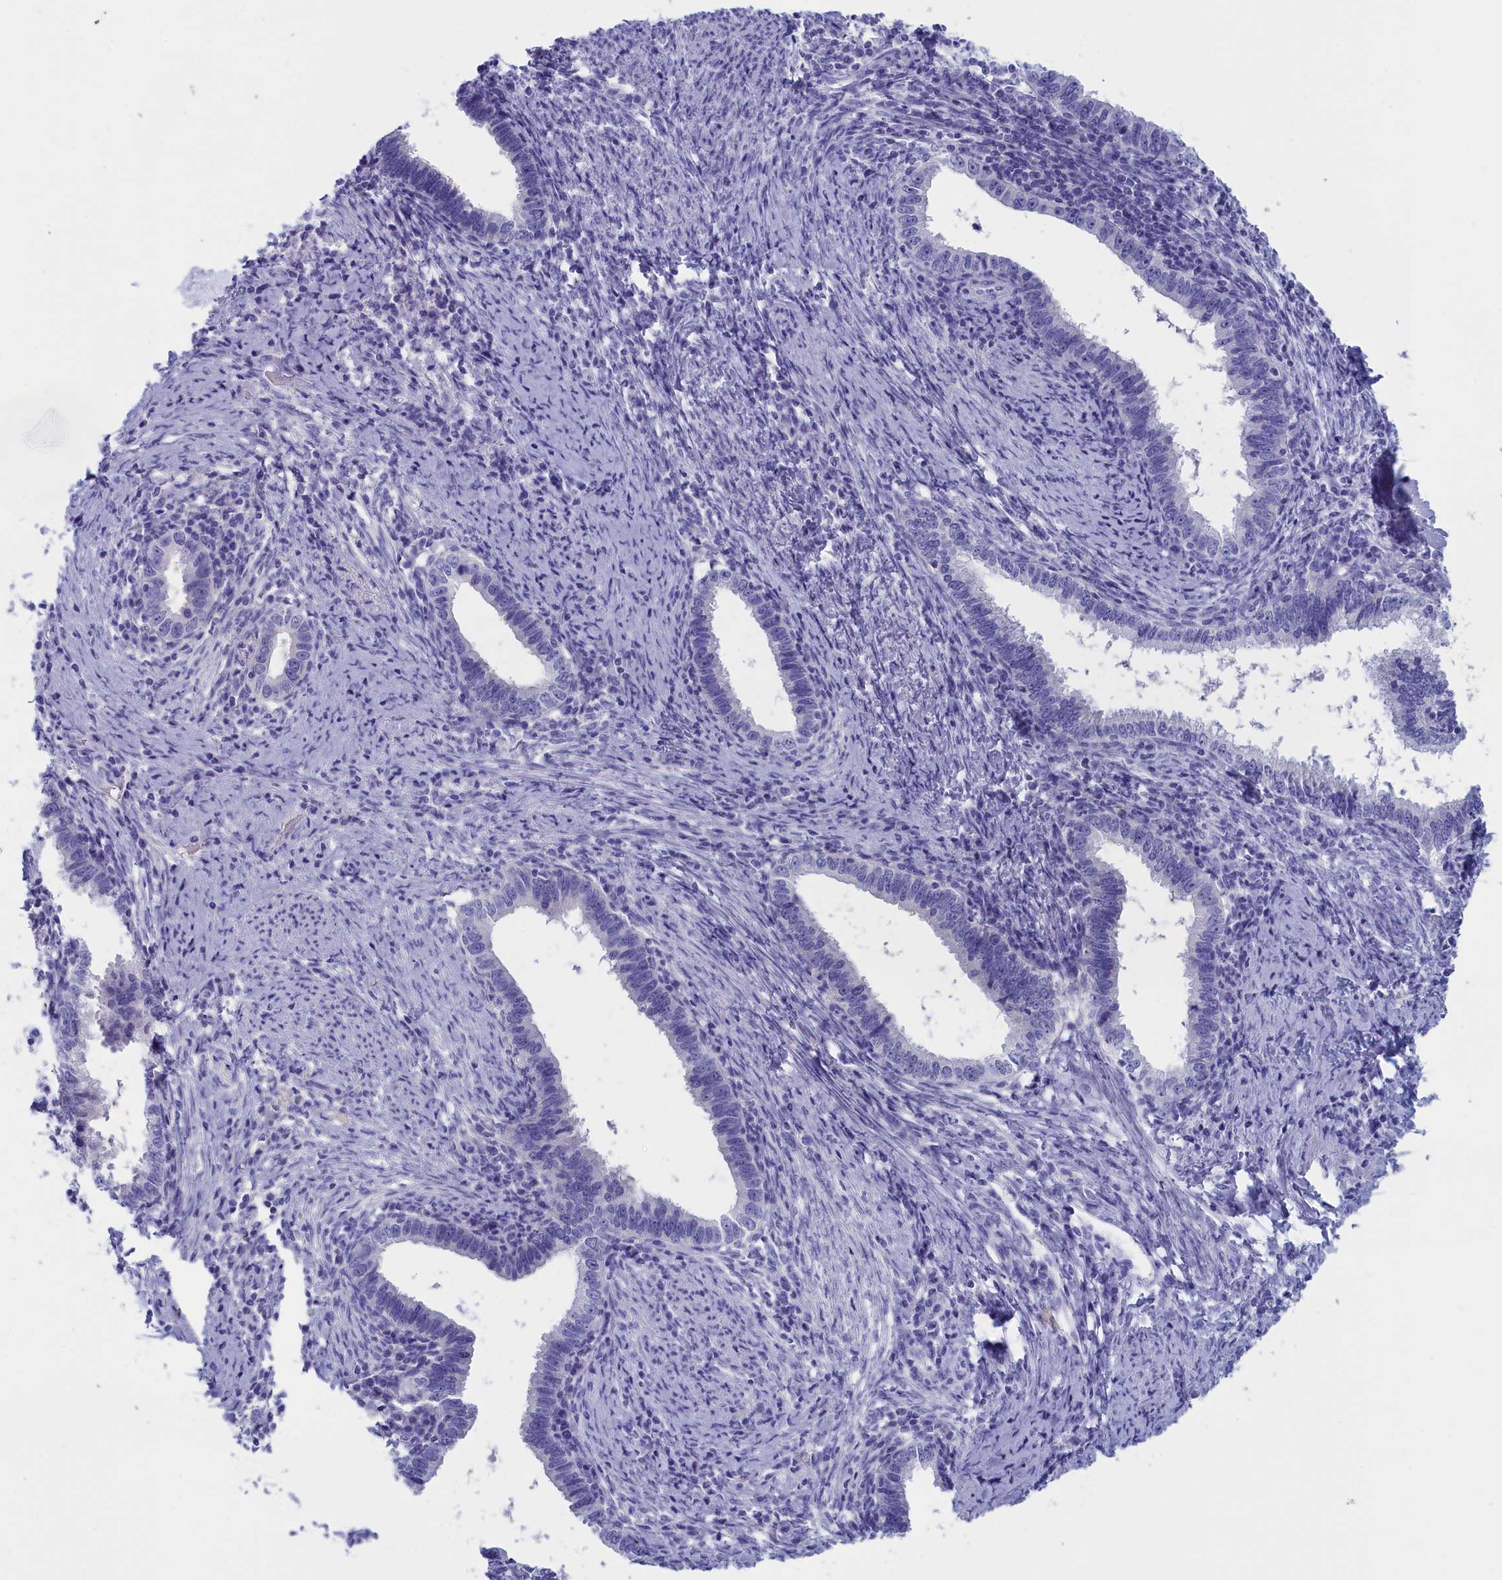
{"staining": {"intensity": "negative", "quantity": "none", "location": "none"}, "tissue": "cervical cancer", "cell_type": "Tumor cells", "image_type": "cancer", "snomed": [{"axis": "morphology", "description": "Adenocarcinoma, NOS"}, {"axis": "topography", "description": "Cervix"}], "caption": "DAB (3,3'-diaminobenzidine) immunohistochemical staining of human cervical cancer shows no significant positivity in tumor cells. (DAB immunohistochemistry visualized using brightfield microscopy, high magnification).", "gene": "ANKRD2", "patient": {"sex": "female", "age": 36}}